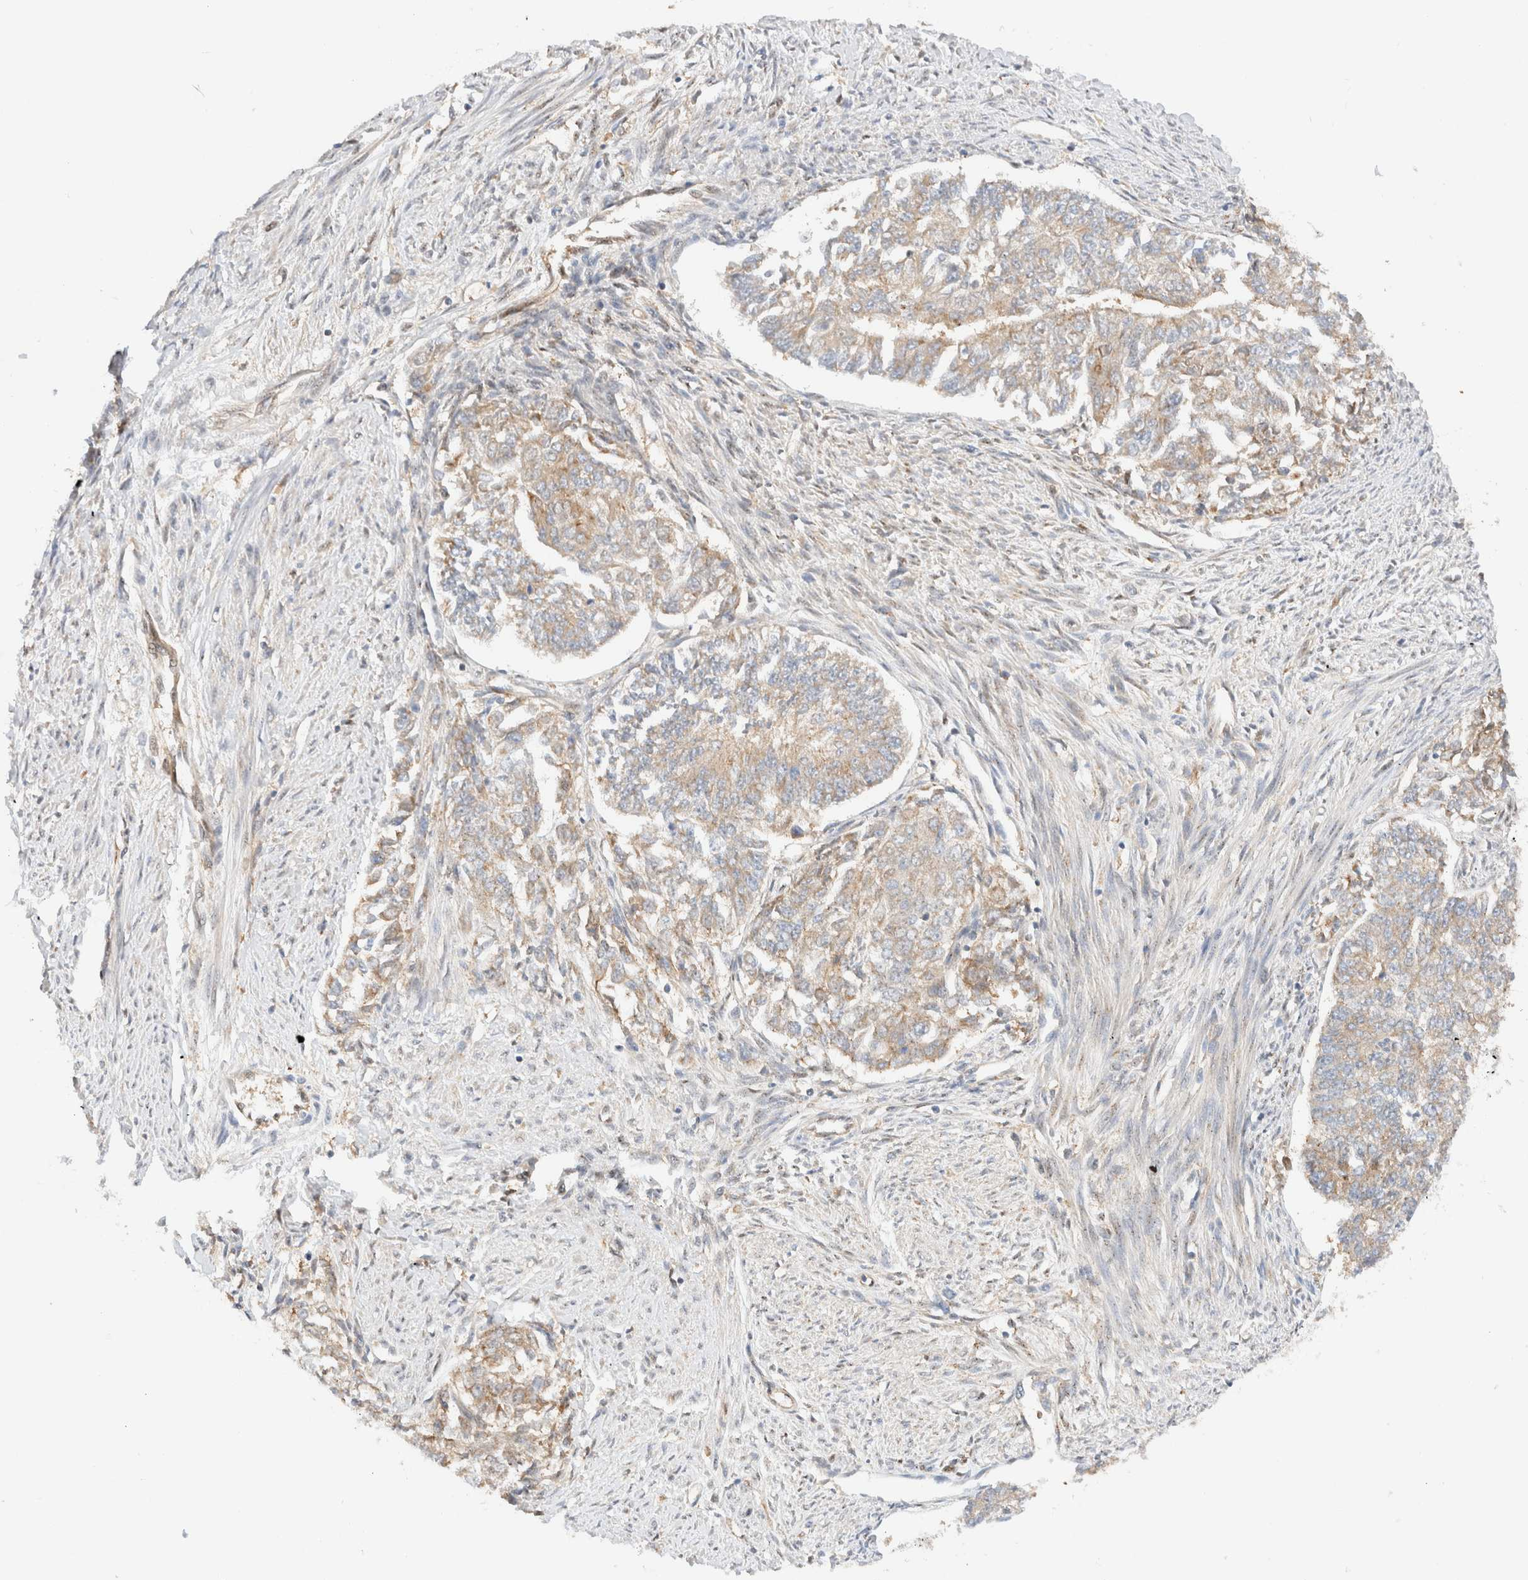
{"staining": {"intensity": "weak", "quantity": "25%-75%", "location": "cytoplasmic/membranous"}, "tissue": "endometrial cancer", "cell_type": "Tumor cells", "image_type": "cancer", "snomed": [{"axis": "morphology", "description": "Adenocarcinoma, NOS"}, {"axis": "topography", "description": "Endometrium"}], "caption": "The micrograph demonstrates immunohistochemical staining of adenocarcinoma (endometrial). There is weak cytoplasmic/membranous positivity is identified in about 25%-75% of tumor cells.", "gene": "RABEP1", "patient": {"sex": "female", "age": 32}}